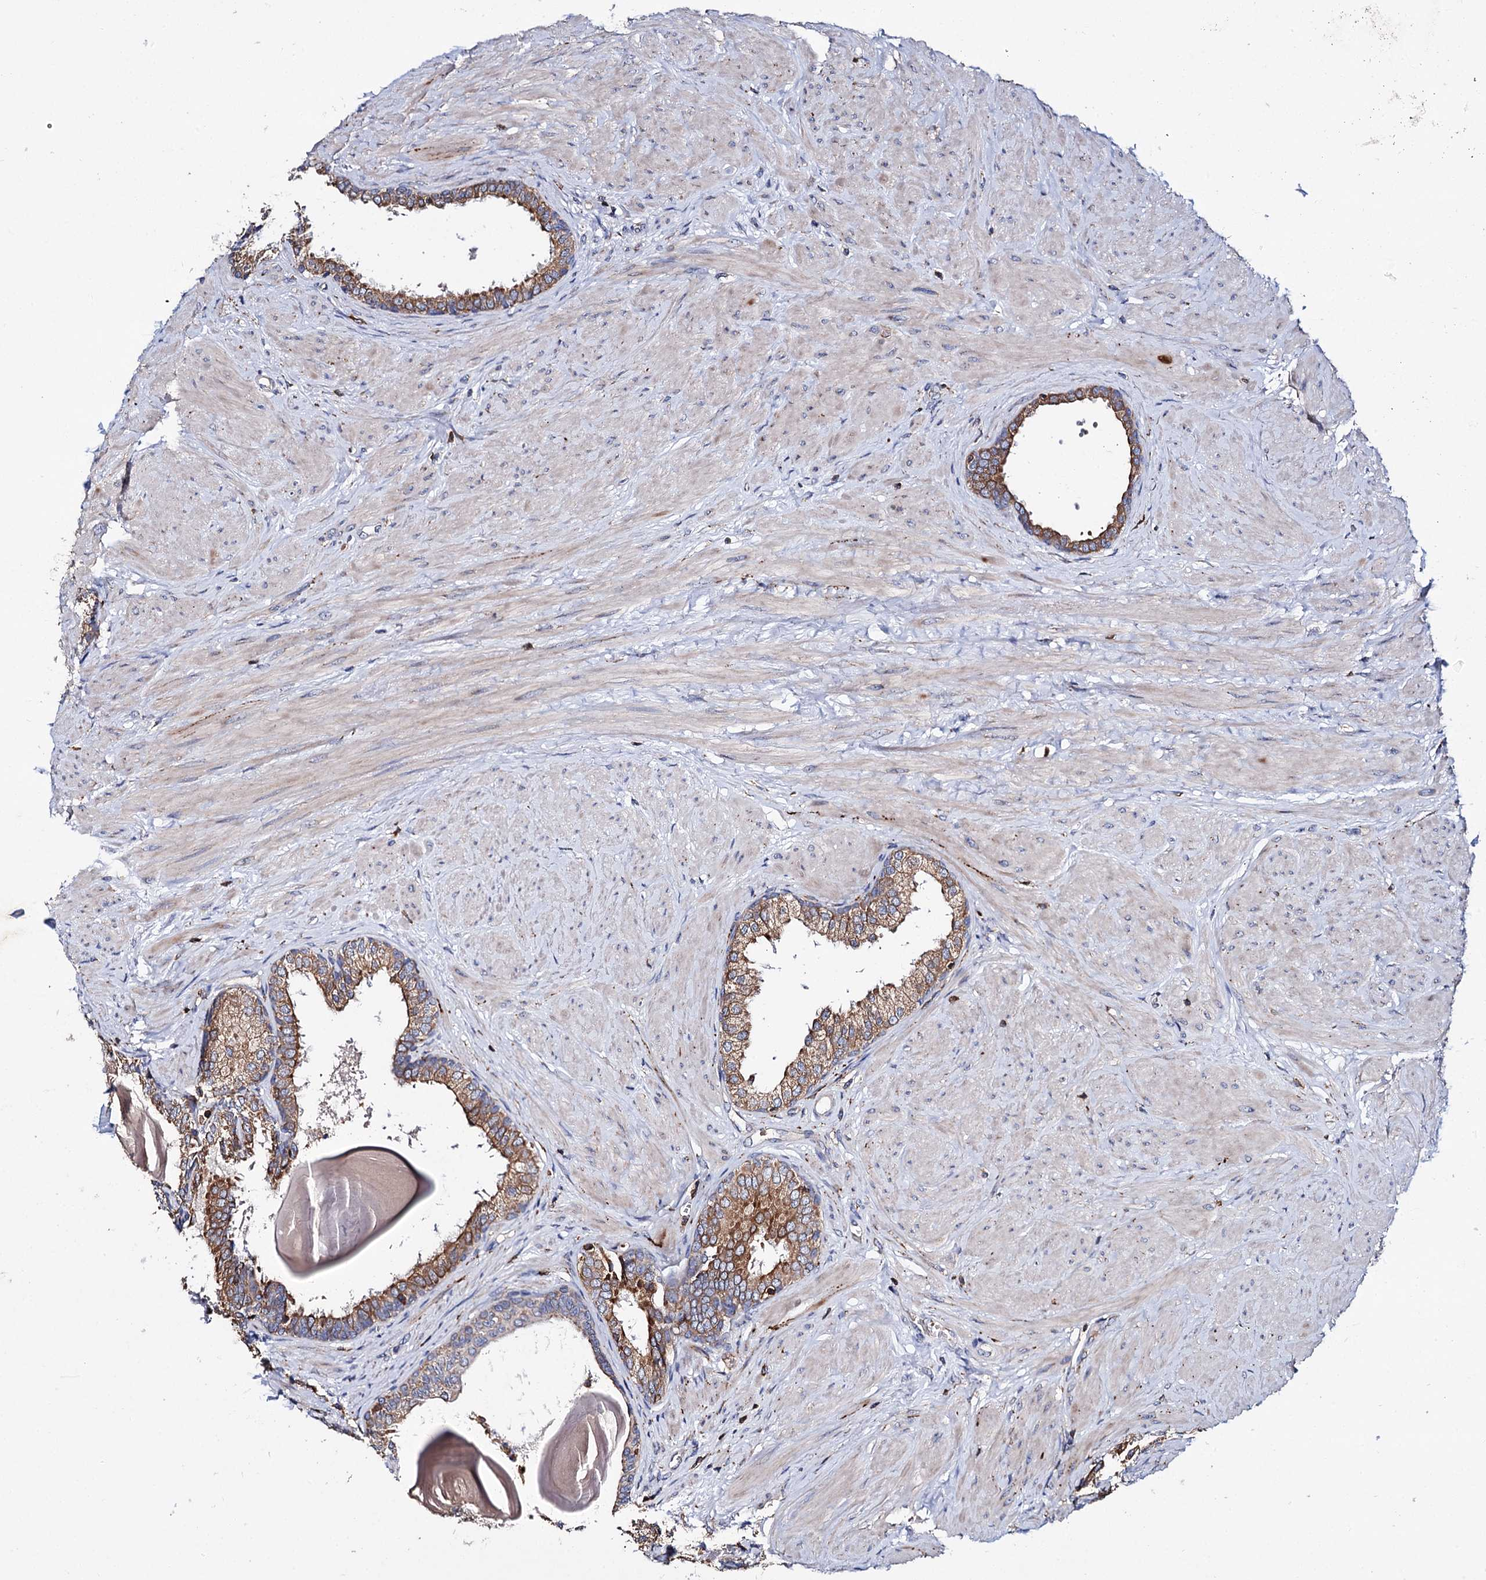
{"staining": {"intensity": "moderate", "quantity": ">75%", "location": "cytoplasmic/membranous"}, "tissue": "prostate", "cell_type": "Glandular cells", "image_type": "normal", "snomed": [{"axis": "morphology", "description": "Normal tissue, NOS"}, {"axis": "topography", "description": "Prostate"}], "caption": "This histopathology image reveals immunohistochemistry (IHC) staining of normal prostate, with medium moderate cytoplasmic/membranous expression in about >75% of glandular cells.", "gene": "UBASH3B", "patient": {"sex": "male", "age": 48}}